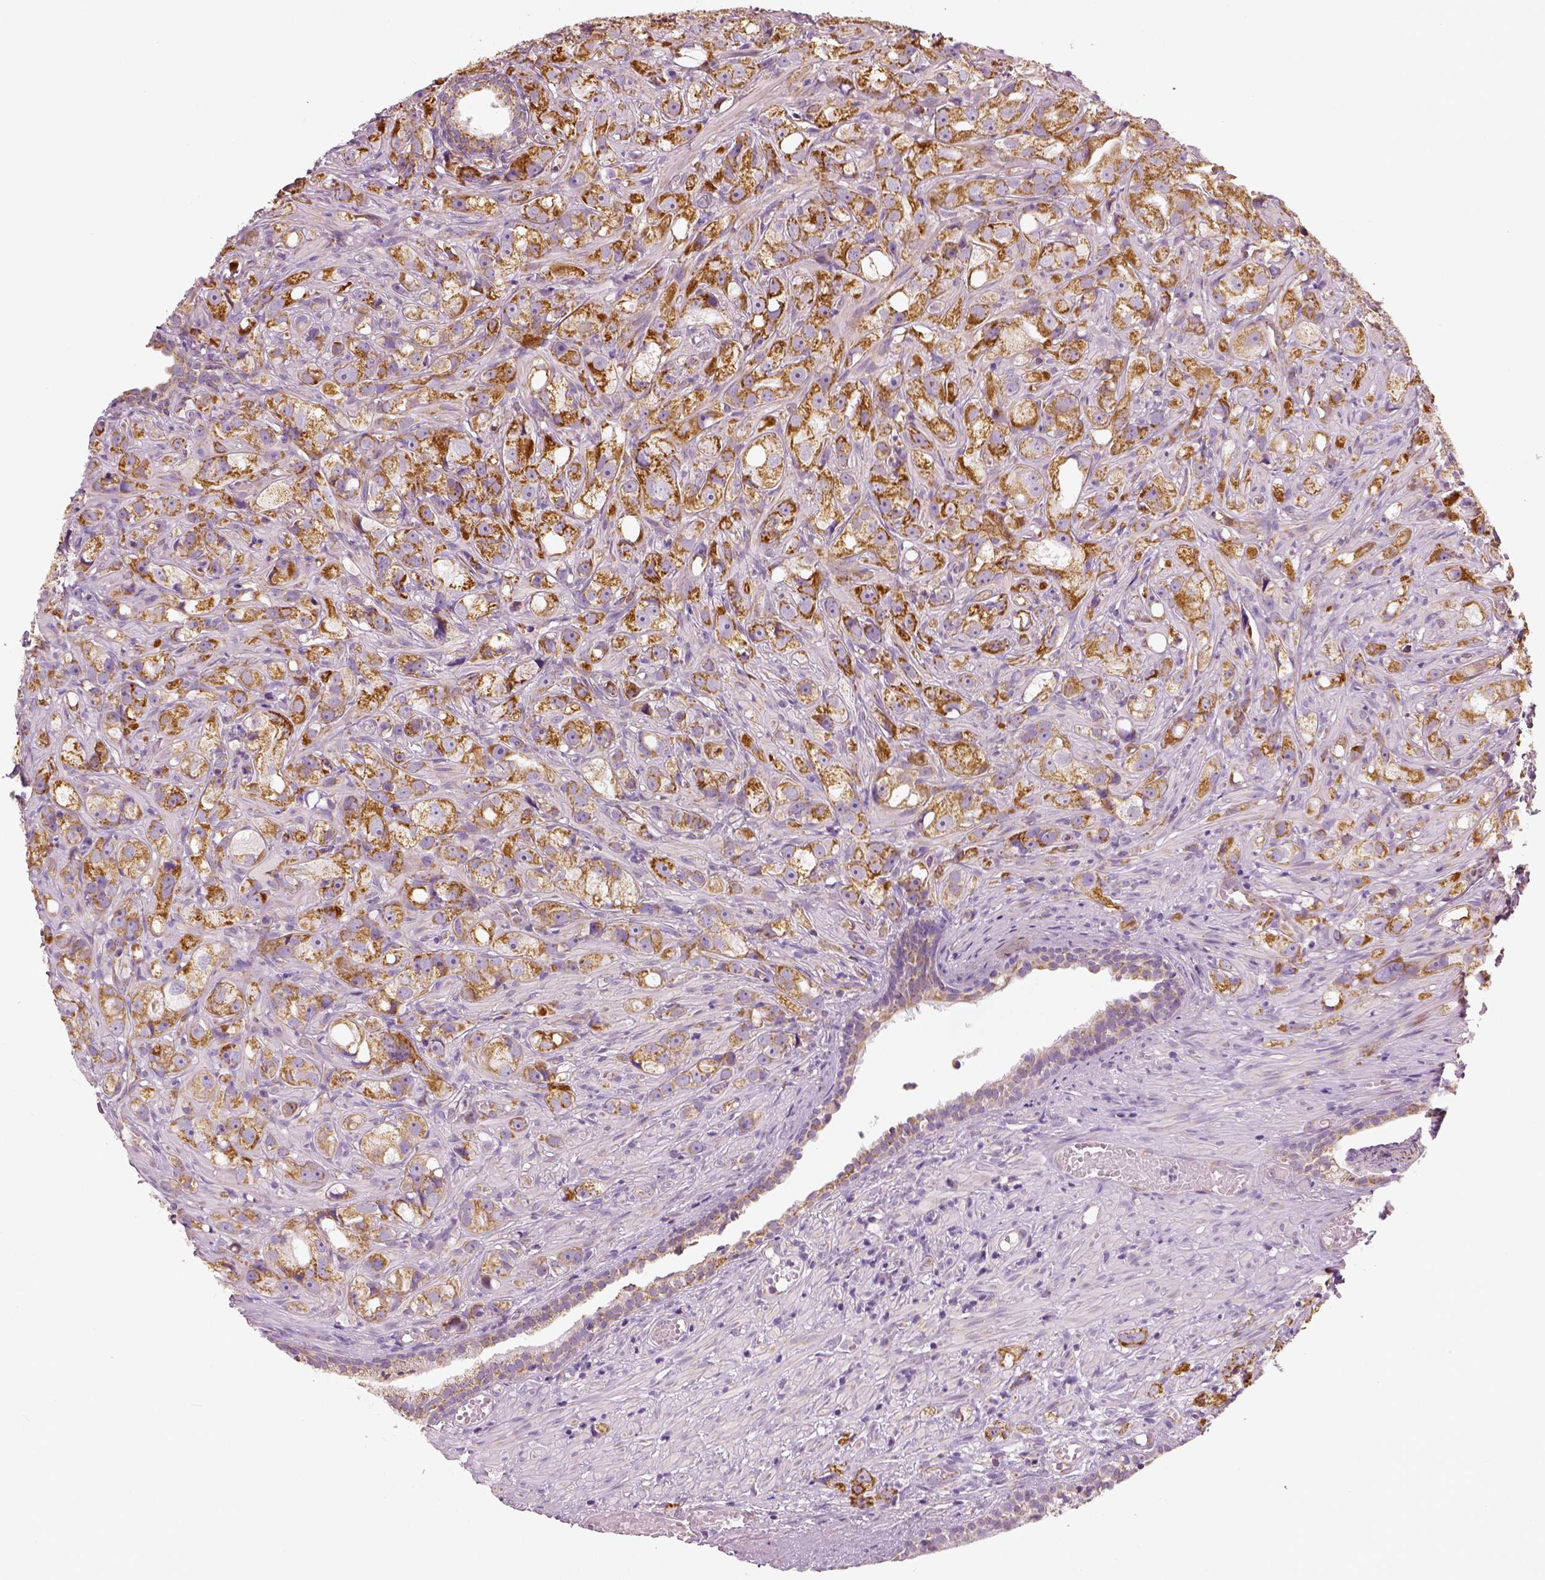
{"staining": {"intensity": "moderate", "quantity": ">75%", "location": "cytoplasmic/membranous"}, "tissue": "prostate cancer", "cell_type": "Tumor cells", "image_type": "cancer", "snomed": [{"axis": "morphology", "description": "Adenocarcinoma, High grade"}, {"axis": "topography", "description": "Prostate"}], "caption": "Protein expression analysis of human high-grade adenocarcinoma (prostate) reveals moderate cytoplasmic/membranous expression in about >75% of tumor cells. Immunohistochemistry stains the protein of interest in brown and the nuclei are stained blue.", "gene": "PGAM5", "patient": {"sex": "male", "age": 75}}